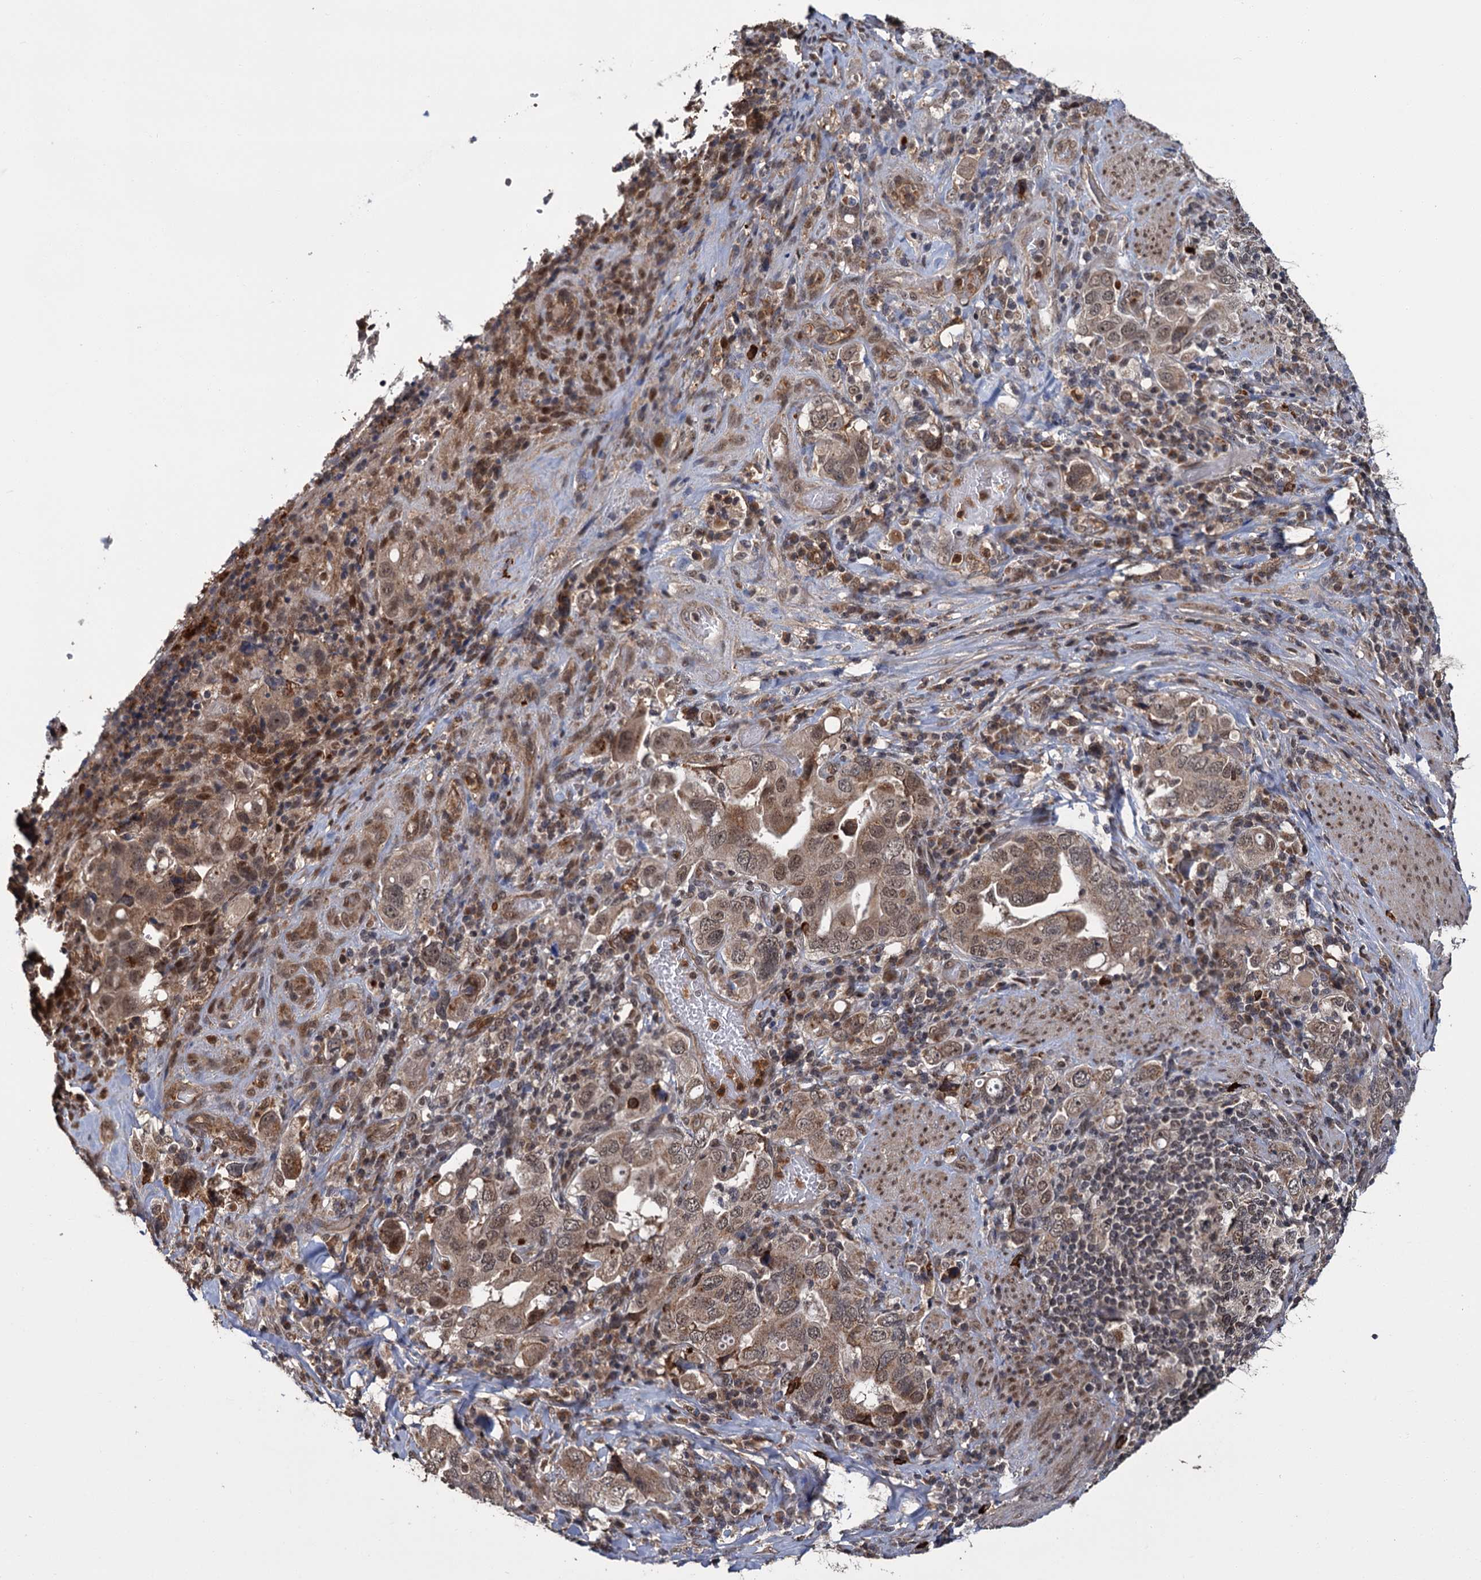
{"staining": {"intensity": "moderate", "quantity": ">75%", "location": "cytoplasmic/membranous,nuclear"}, "tissue": "stomach cancer", "cell_type": "Tumor cells", "image_type": "cancer", "snomed": [{"axis": "morphology", "description": "Adenocarcinoma, NOS"}, {"axis": "topography", "description": "Stomach, upper"}], "caption": "Adenocarcinoma (stomach) was stained to show a protein in brown. There is medium levels of moderate cytoplasmic/membranous and nuclear expression in approximately >75% of tumor cells.", "gene": "KANSL2", "patient": {"sex": "male", "age": 62}}